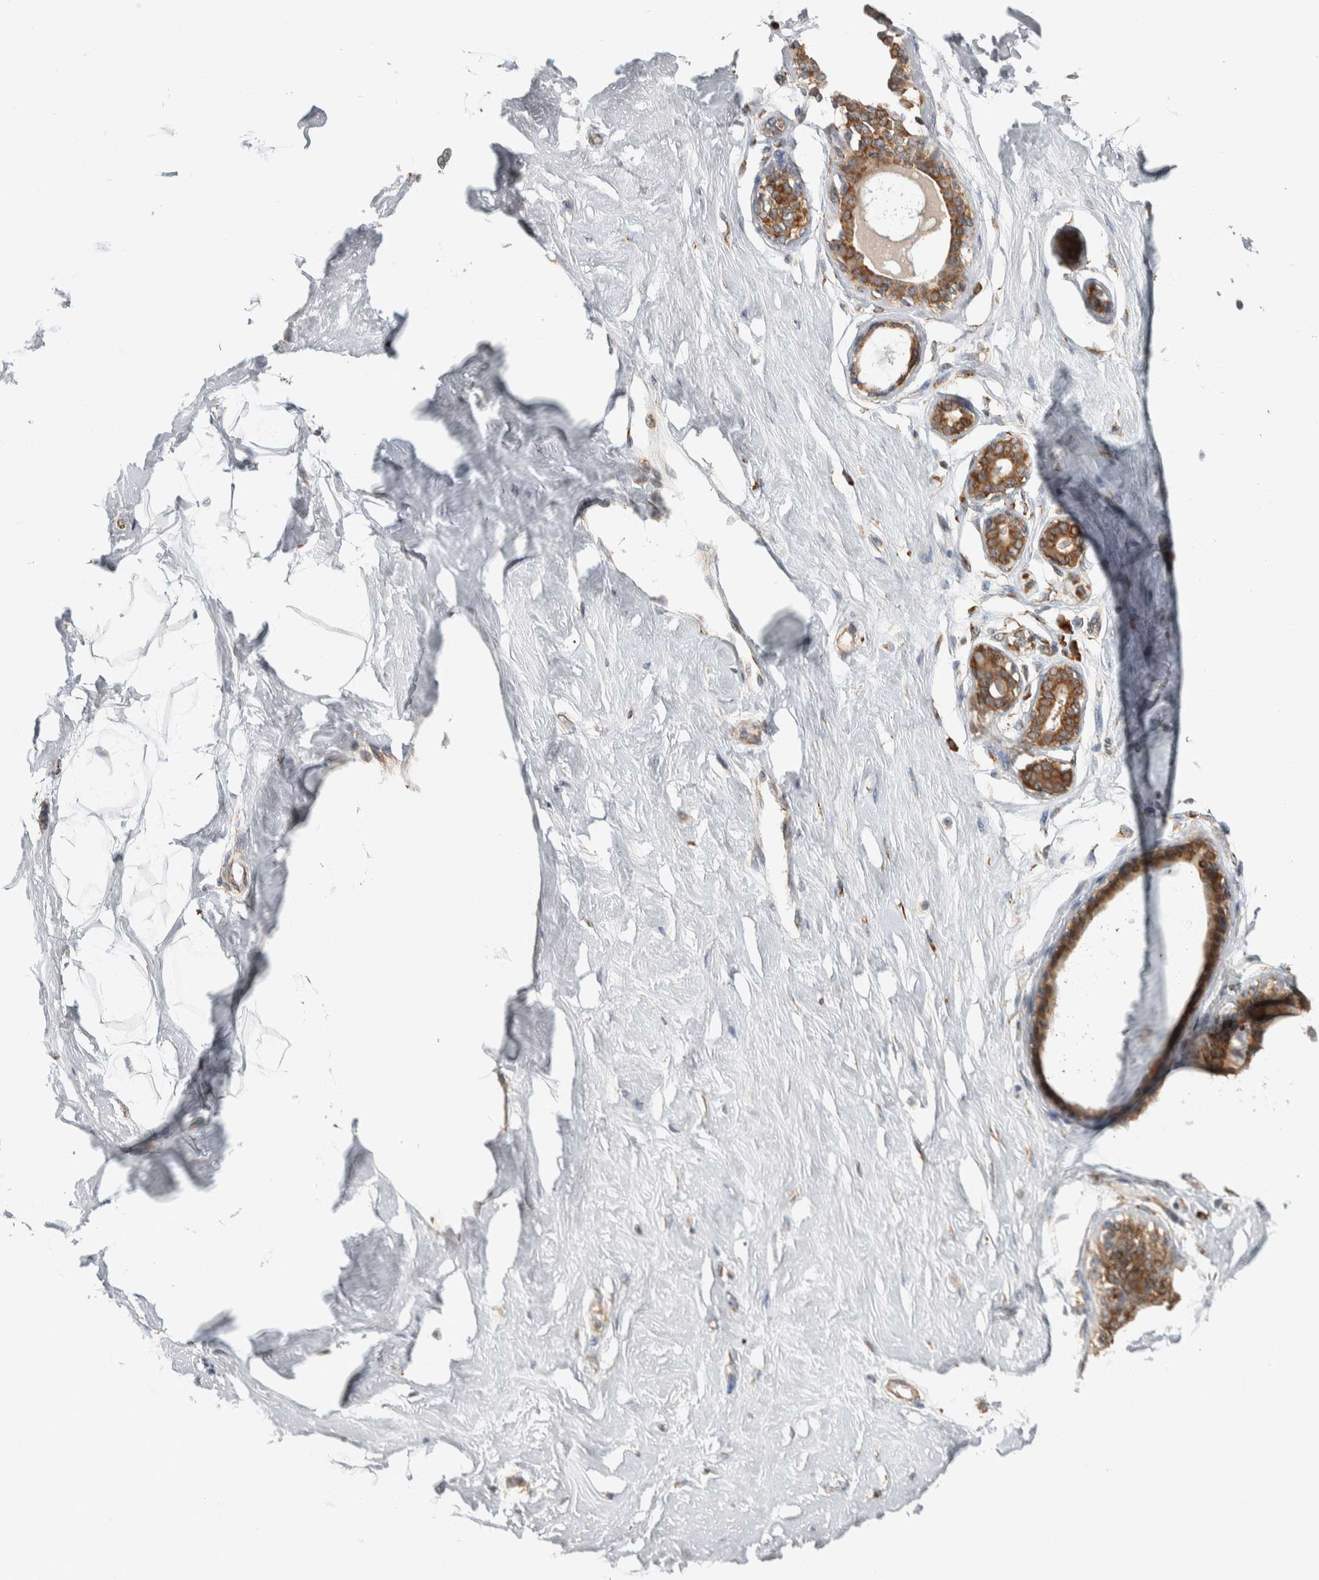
{"staining": {"intensity": "strong", "quantity": "25%-75%", "location": "cytoplasmic/membranous"}, "tissue": "breast", "cell_type": "Adipocytes", "image_type": "normal", "snomed": [{"axis": "morphology", "description": "Normal tissue, NOS"}, {"axis": "topography", "description": "Breast"}], "caption": "Breast stained for a protein exhibits strong cytoplasmic/membranous positivity in adipocytes. (Stains: DAB (3,3'-diaminobenzidine) in brown, nuclei in blue, Microscopy: brightfield microscopy at high magnification).", "gene": "EIF3H", "patient": {"sex": "female", "age": 23}}